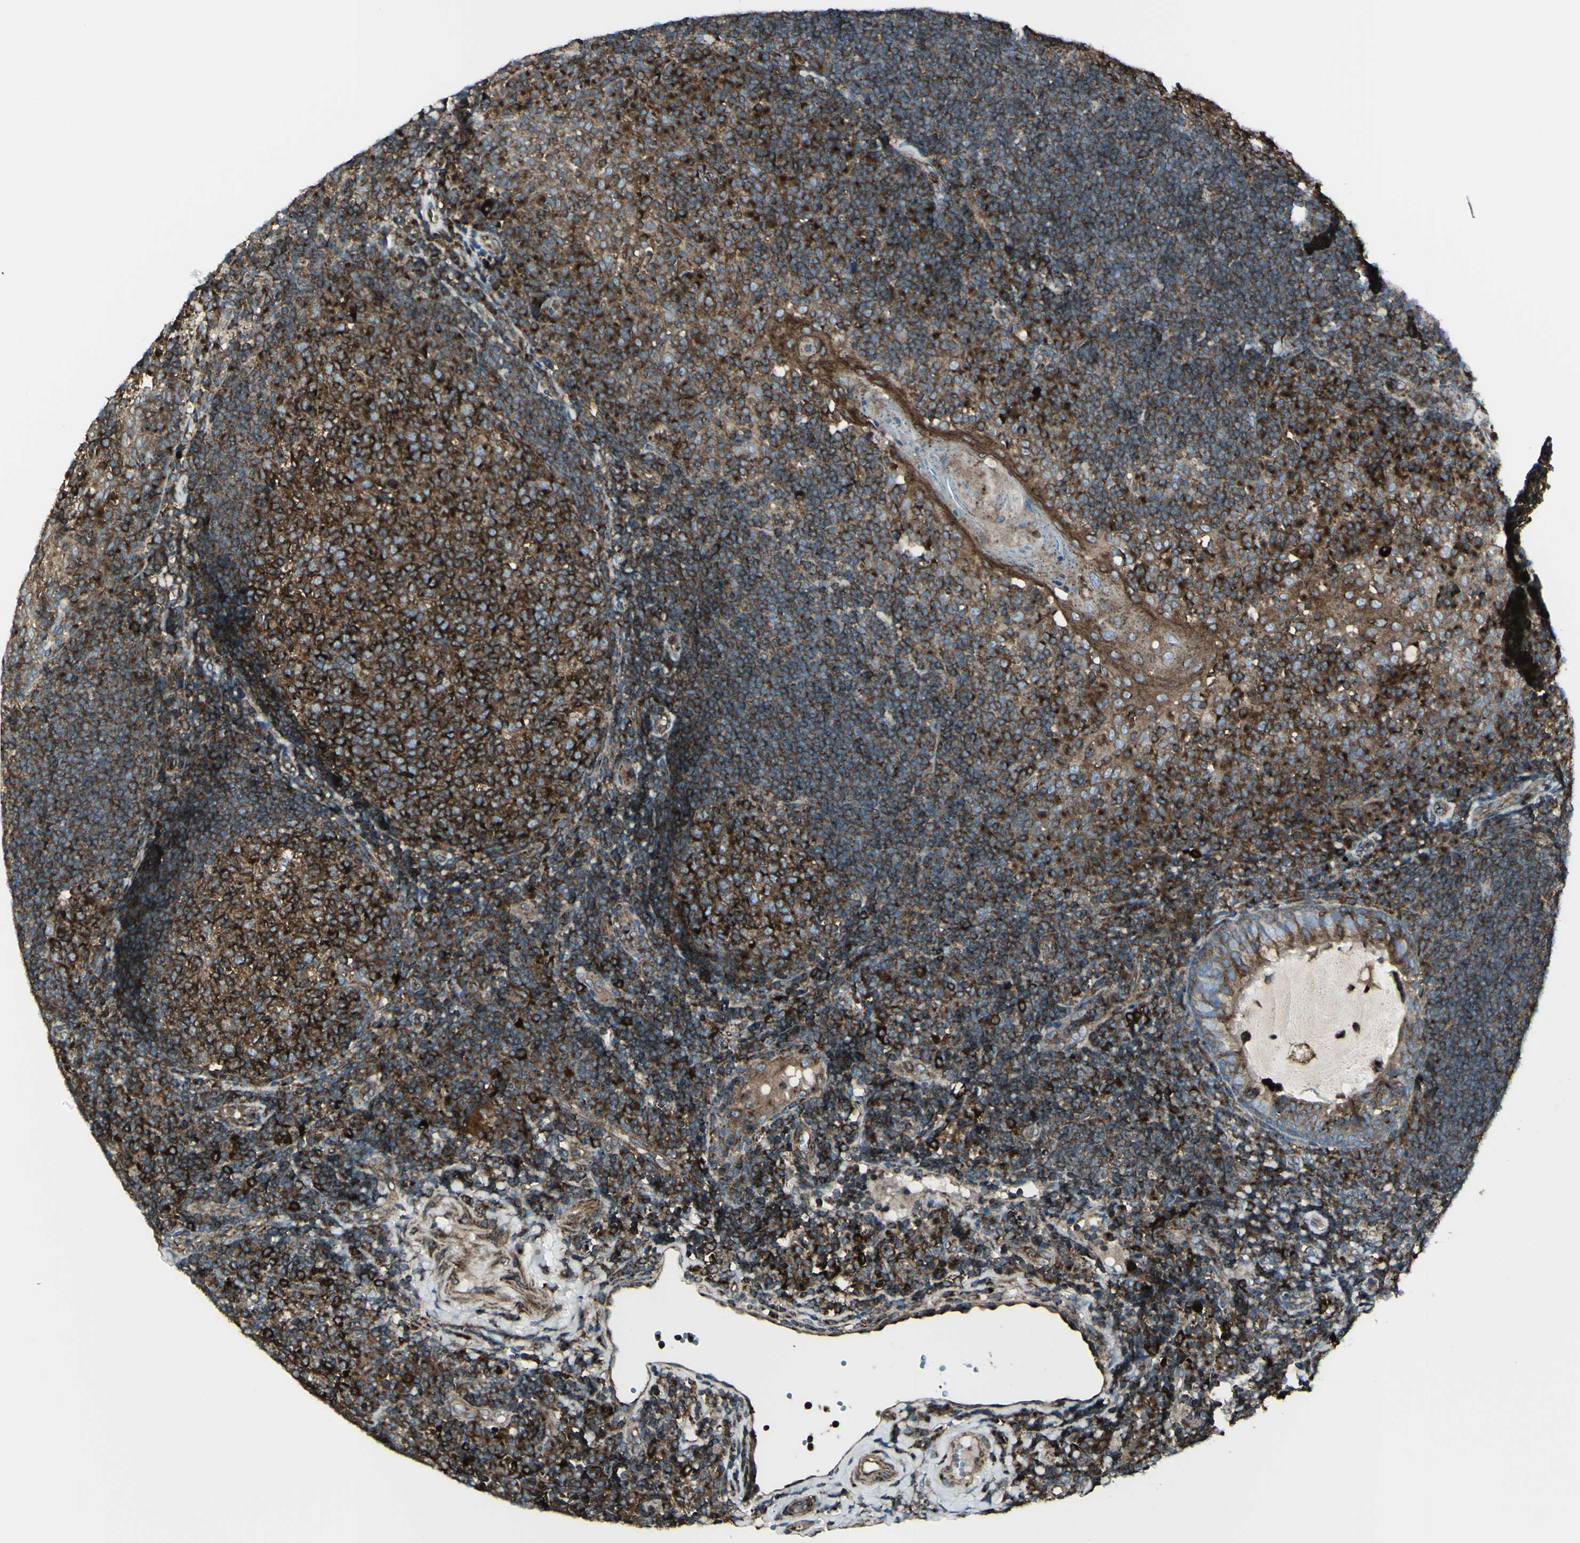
{"staining": {"intensity": "strong", "quantity": ">75%", "location": "cytoplasmic/membranous"}, "tissue": "tonsil", "cell_type": "Germinal center cells", "image_type": "normal", "snomed": [{"axis": "morphology", "description": "Normal tissue, NOS"}, {"axis": "topography", "description": "Tonsil"}], "caption": "The micrograph shows immunohistochemical staining of normal tonsil. There is strong cytoplasmic/membranous expression is identified in about >75% of germinal center cells.", "gene": "NAPA", "patient": {"sex": "female", "age": 40}}